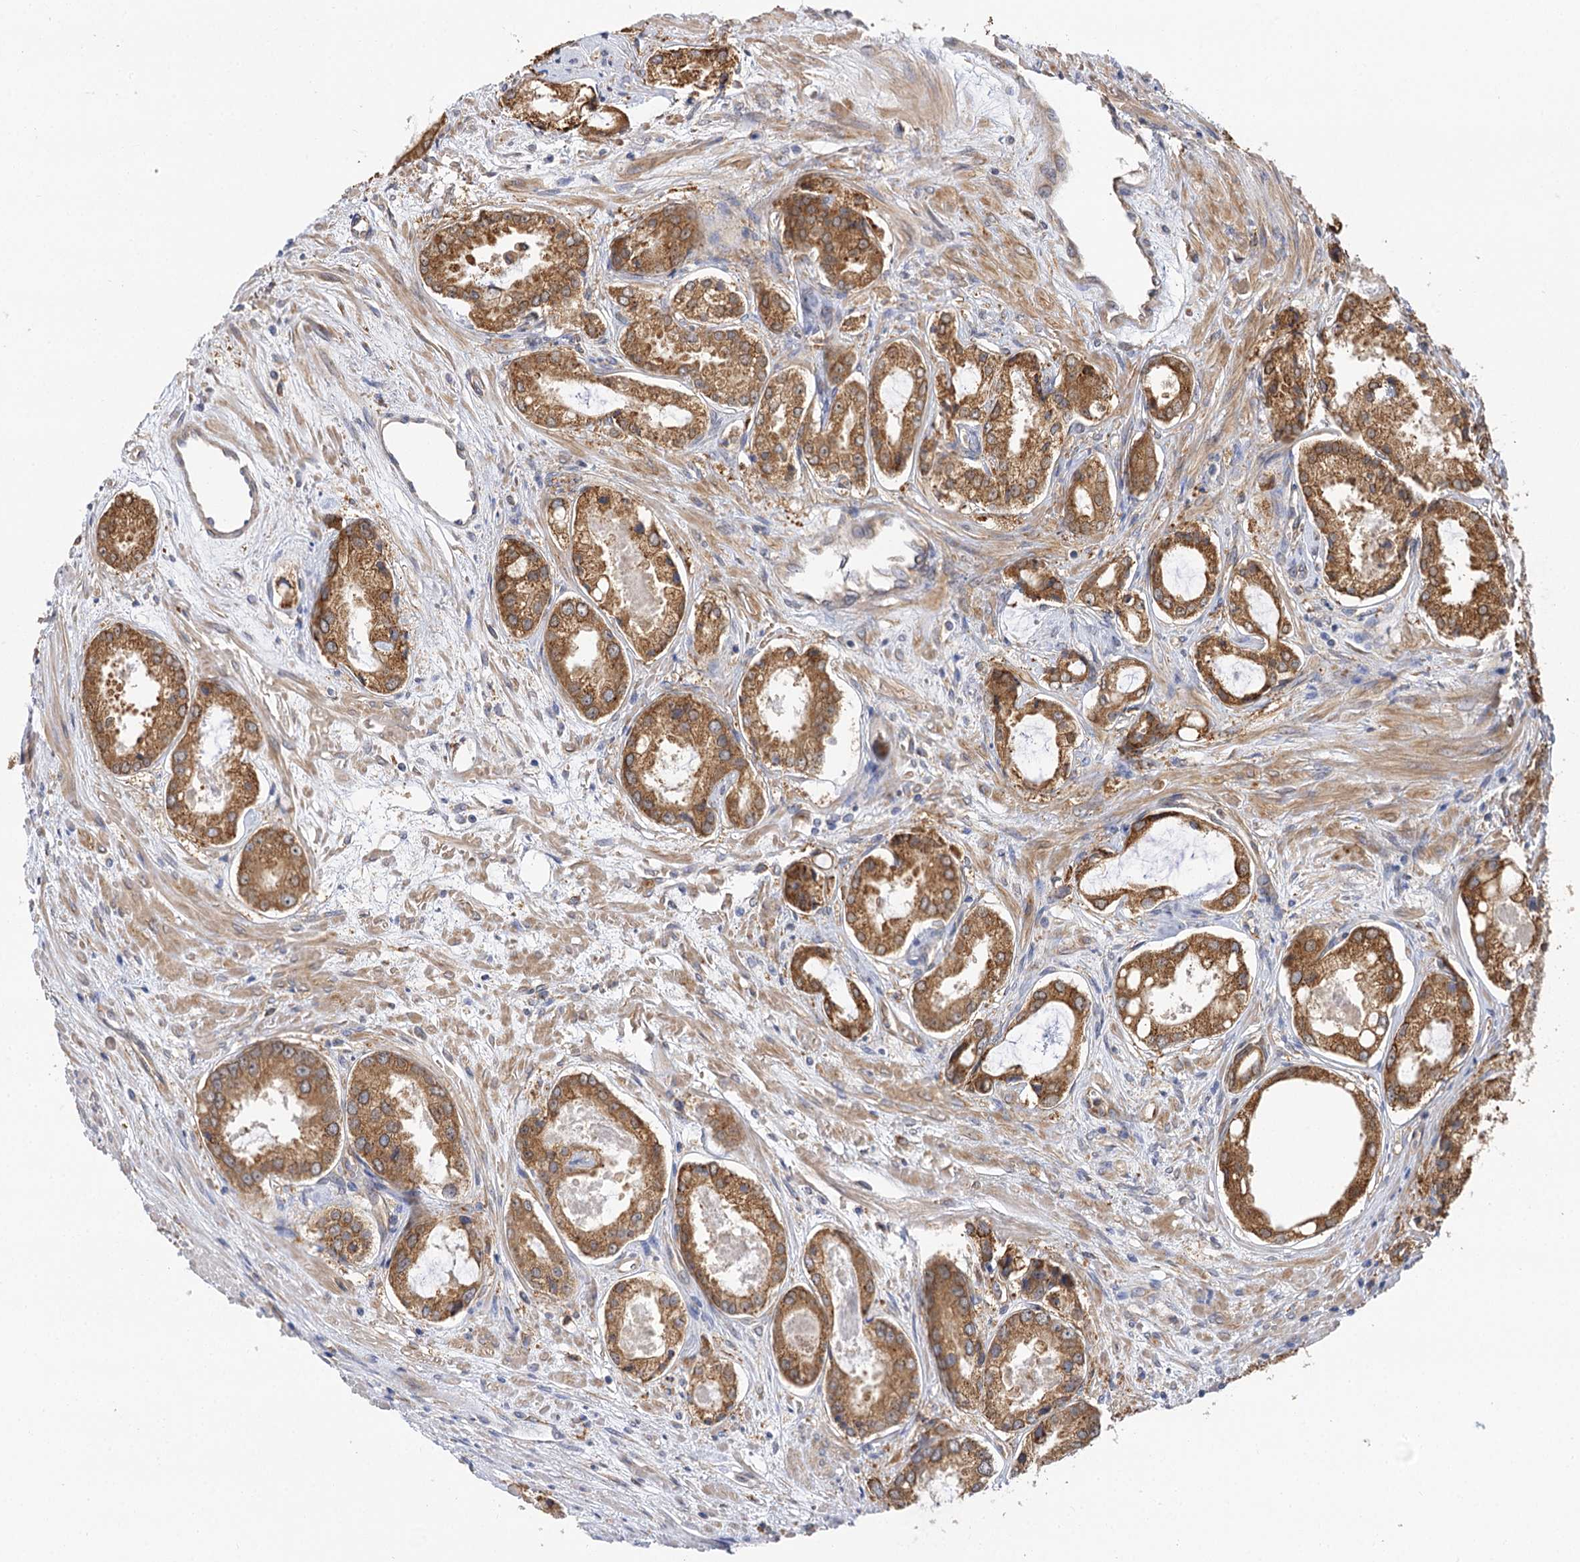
{"staining": {"intensity": "moderate", "quantity": ">75%", "location": "cytoplasmic/membranous"}, "tissue": "prostate cancer", "cell_type": "Tumor cells", "image_type": "cancer", "snomed": [{"axis": "morphology", "description": "Adenocarcinoma, Low grade"}, {"axis": "topography", "description": "Prostate"}], "caption": "High-magnification brightfield microscopy of adenocarcinoma (low-grade) (prostate) stained with DAB (brown) and counterstained with hematoxylin (blue). tumor cells exhibit moderate cytoplasmic/membranous positivity is appreciated in approximately>75% of cells. The staining was performed using DAB (3,3'-diaminobenzidine) to visualize the protein expression in brown, while the nuclei were stained in blue with hematoxylin (Magnification: 20x).", "gene": "PPIP5K2", "patient": {"sex": "male", "age": 68}}